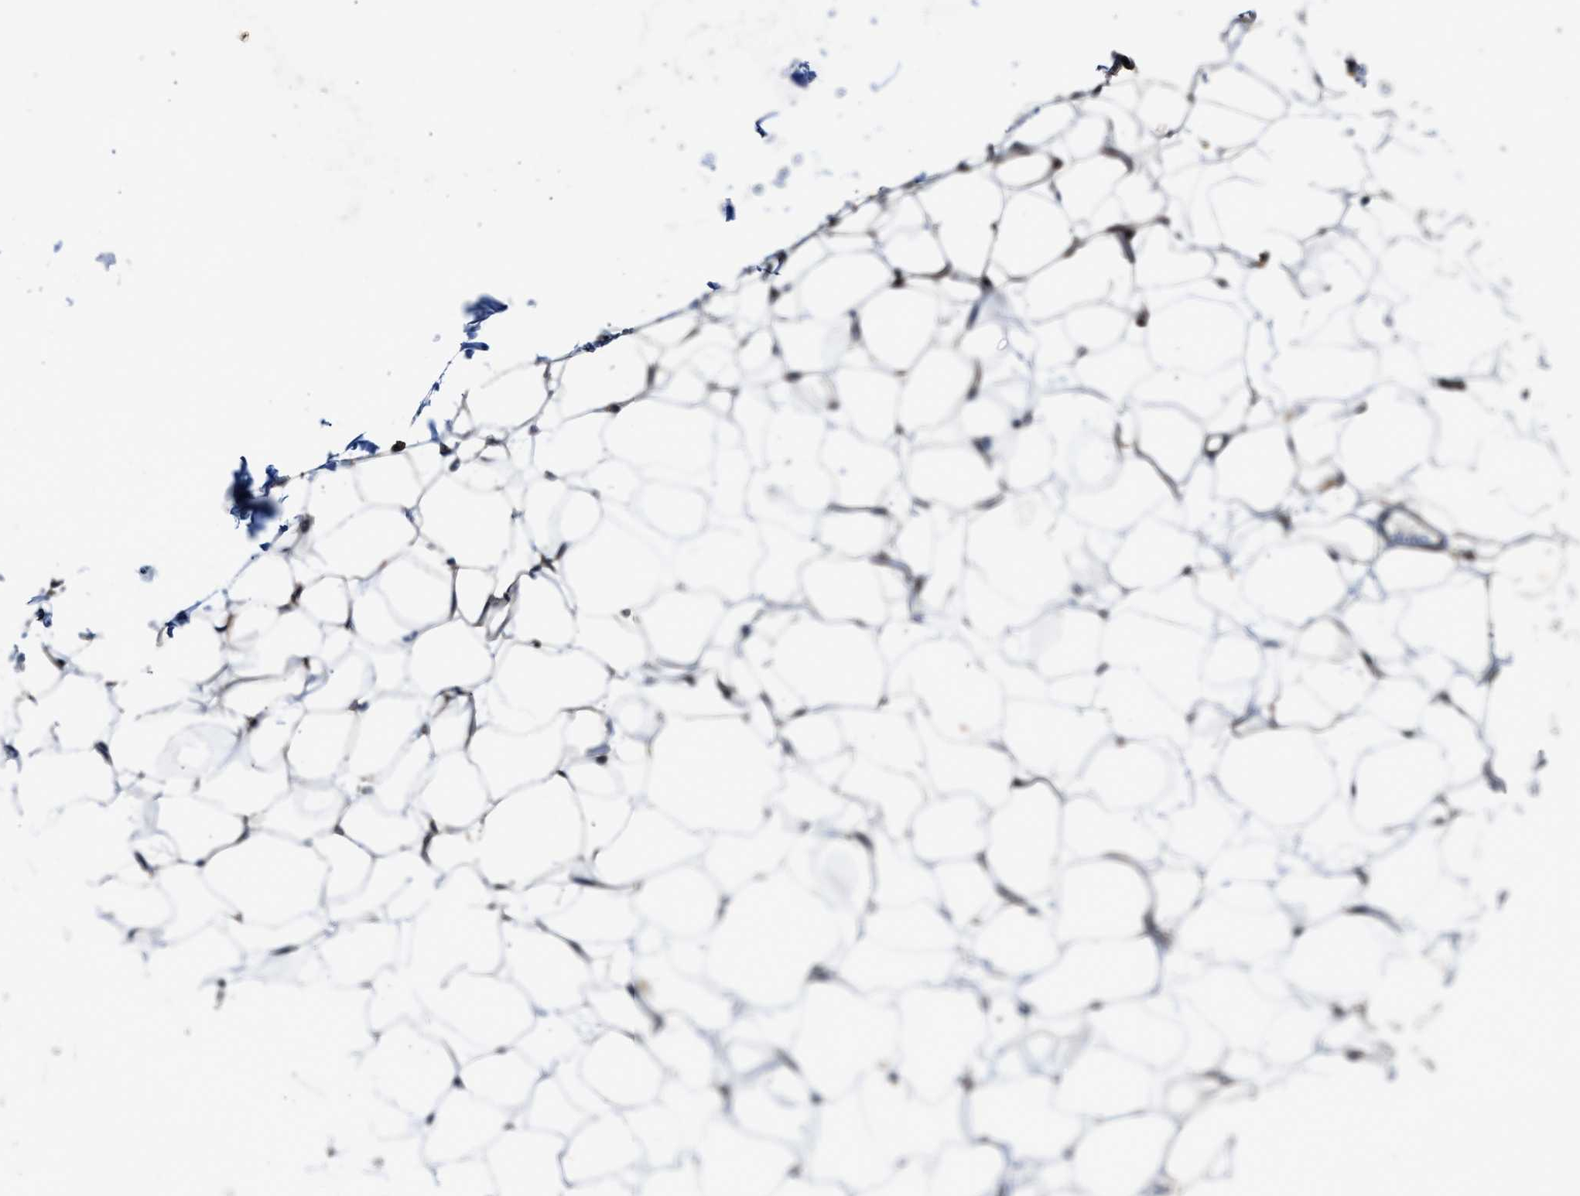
{"staining": {"intensity": "weak", "quantity": ">75%", "location": "cytoplasmic/membranous"}, "tissue": "adipose tissue", "cell_type": "Adipocytes", "image_type": "normal", "snomed": [{"axis": "morphology", "description": "Normal tissue, NOS"}, {"axis": "topography", "description": "Breast"}, {"axis": "topography", "description": "Soft tissue"}], "caption": "DAB immunohistochemical staining of benign adipose tissue exhibits weak cytoplasmic/membranous protein expression in about >75% of adipocytes.", "gene": "ARHGDIA", "patient": {"sex": "female", "age": 75}}